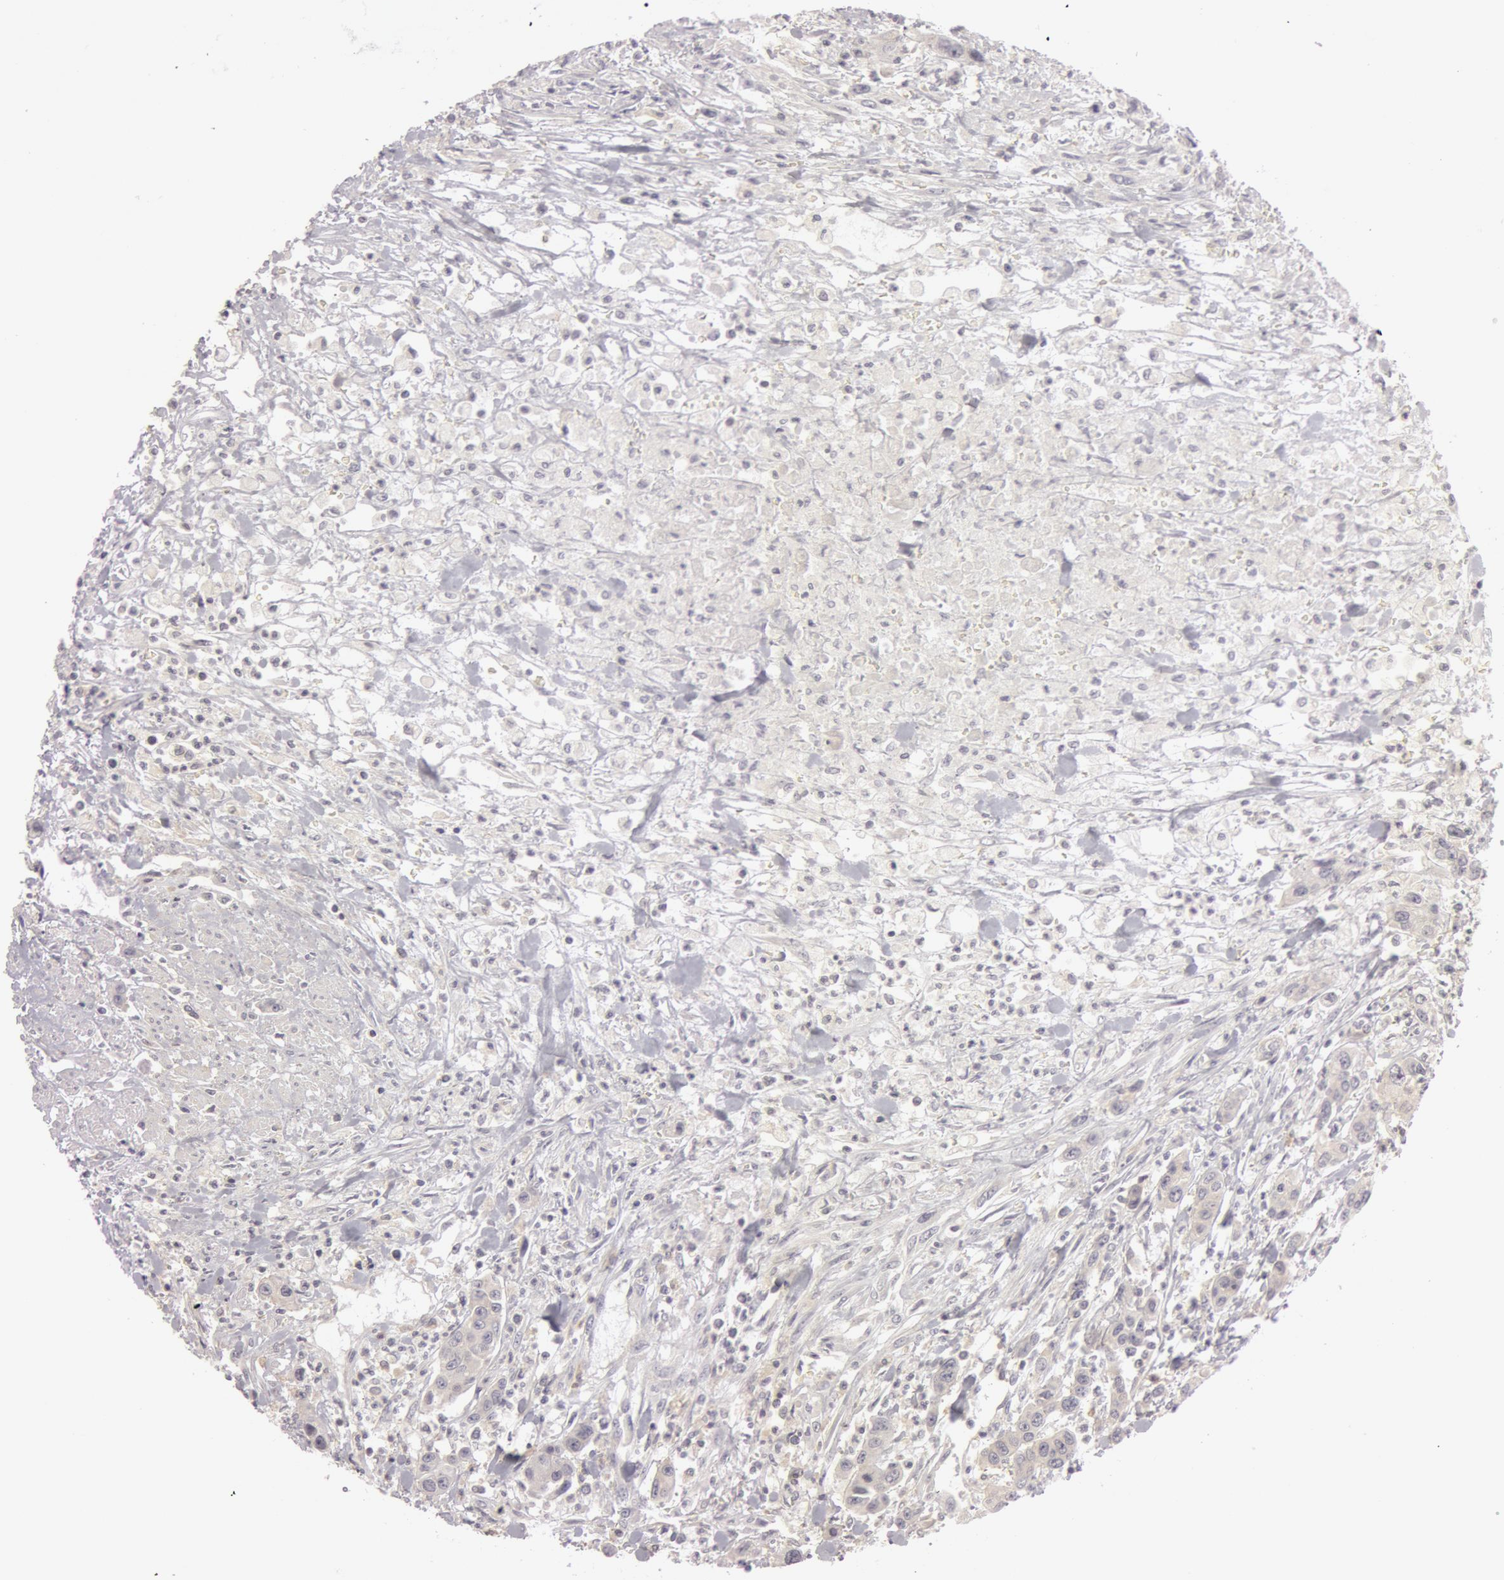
{"staining": {"intensity": "weak", "quantity": "25%-75%", "location": "cytoplasmic/membranous"}, "tissue": "urothelial cancer", "cell_type": "Tumor cells", "image_type": "cancer", "snomed": [{"axis": "morphology", "description": "Urothelial carcinoma, High grade"}, {"axis": "topography", "description": "Urinary bladder"}], "caption": "Protein expression analysis of human urothelial cancer reveals weak cytoplasmic/membranous expression in about 25%-75% of tumor cells. The protein is shown in brown color, while the nuclei are stained blue.", "gene": "RALGAPA1", "patient": {"sex": "male", "age": 86}}